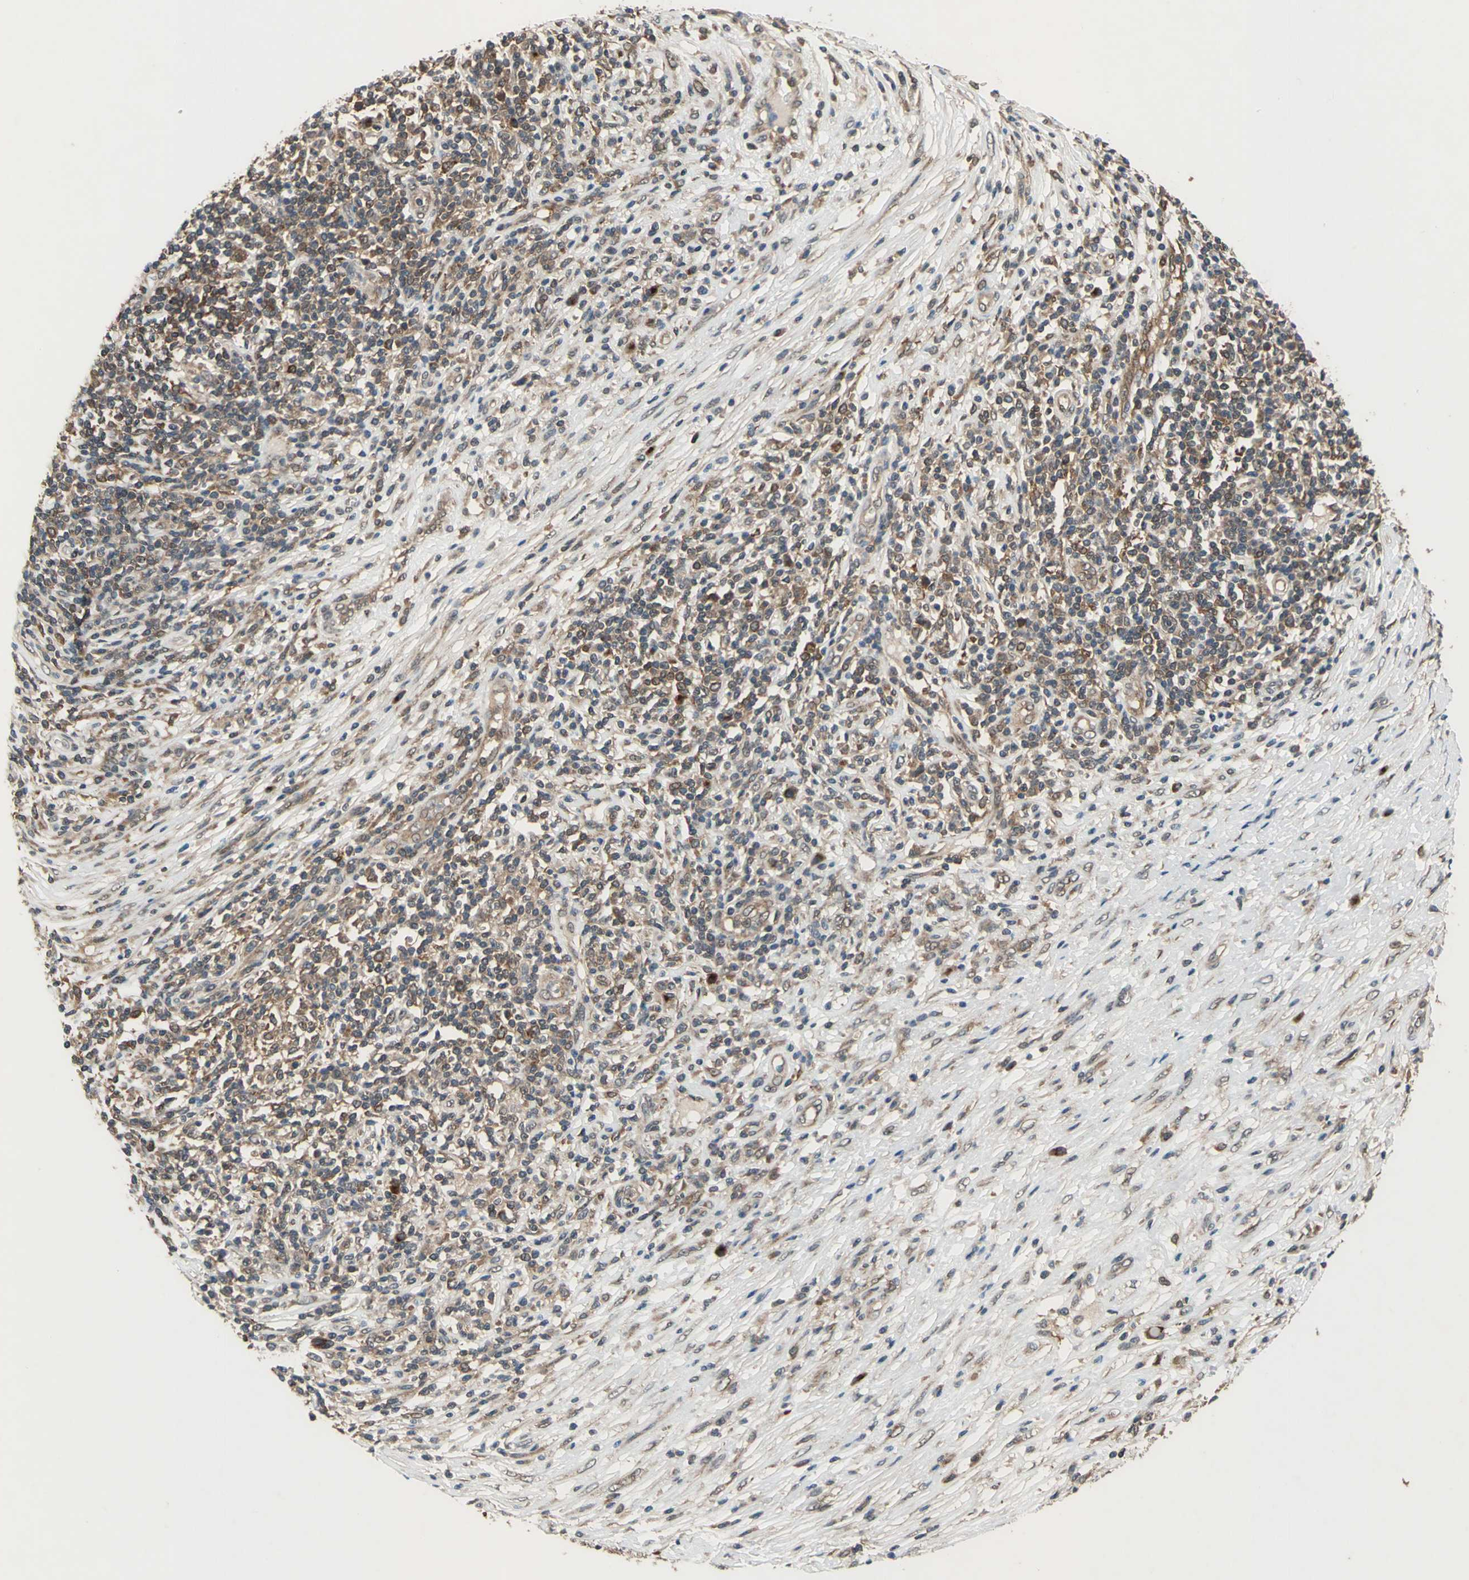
{"staining": {"intensity": "moderate", "quantity": ">75%", "location": "cytoplasmic/membranous"}, "tissue": "lymphoma", "cell_type": "Tumor cells", "image_type": "cancer", "snomed": [{"axis": "morphology", "description": "Malignant lymphoma, non-Hodgkin's type, High grade"}, {"axis": "topography", "description": "Lymph node"}], "caption": "Immunohistochemistry micrograph of neoplastic tissue: lymphoma stained using IHC shows medium levels of moderate protein expression localized specifically in the cytoplasmic/membranous of tumor cells, appearing as a cytoplasmic/membranous brown color.", "gene": "NFKBIE", "patient": {"sex": "female", "age": 84}}